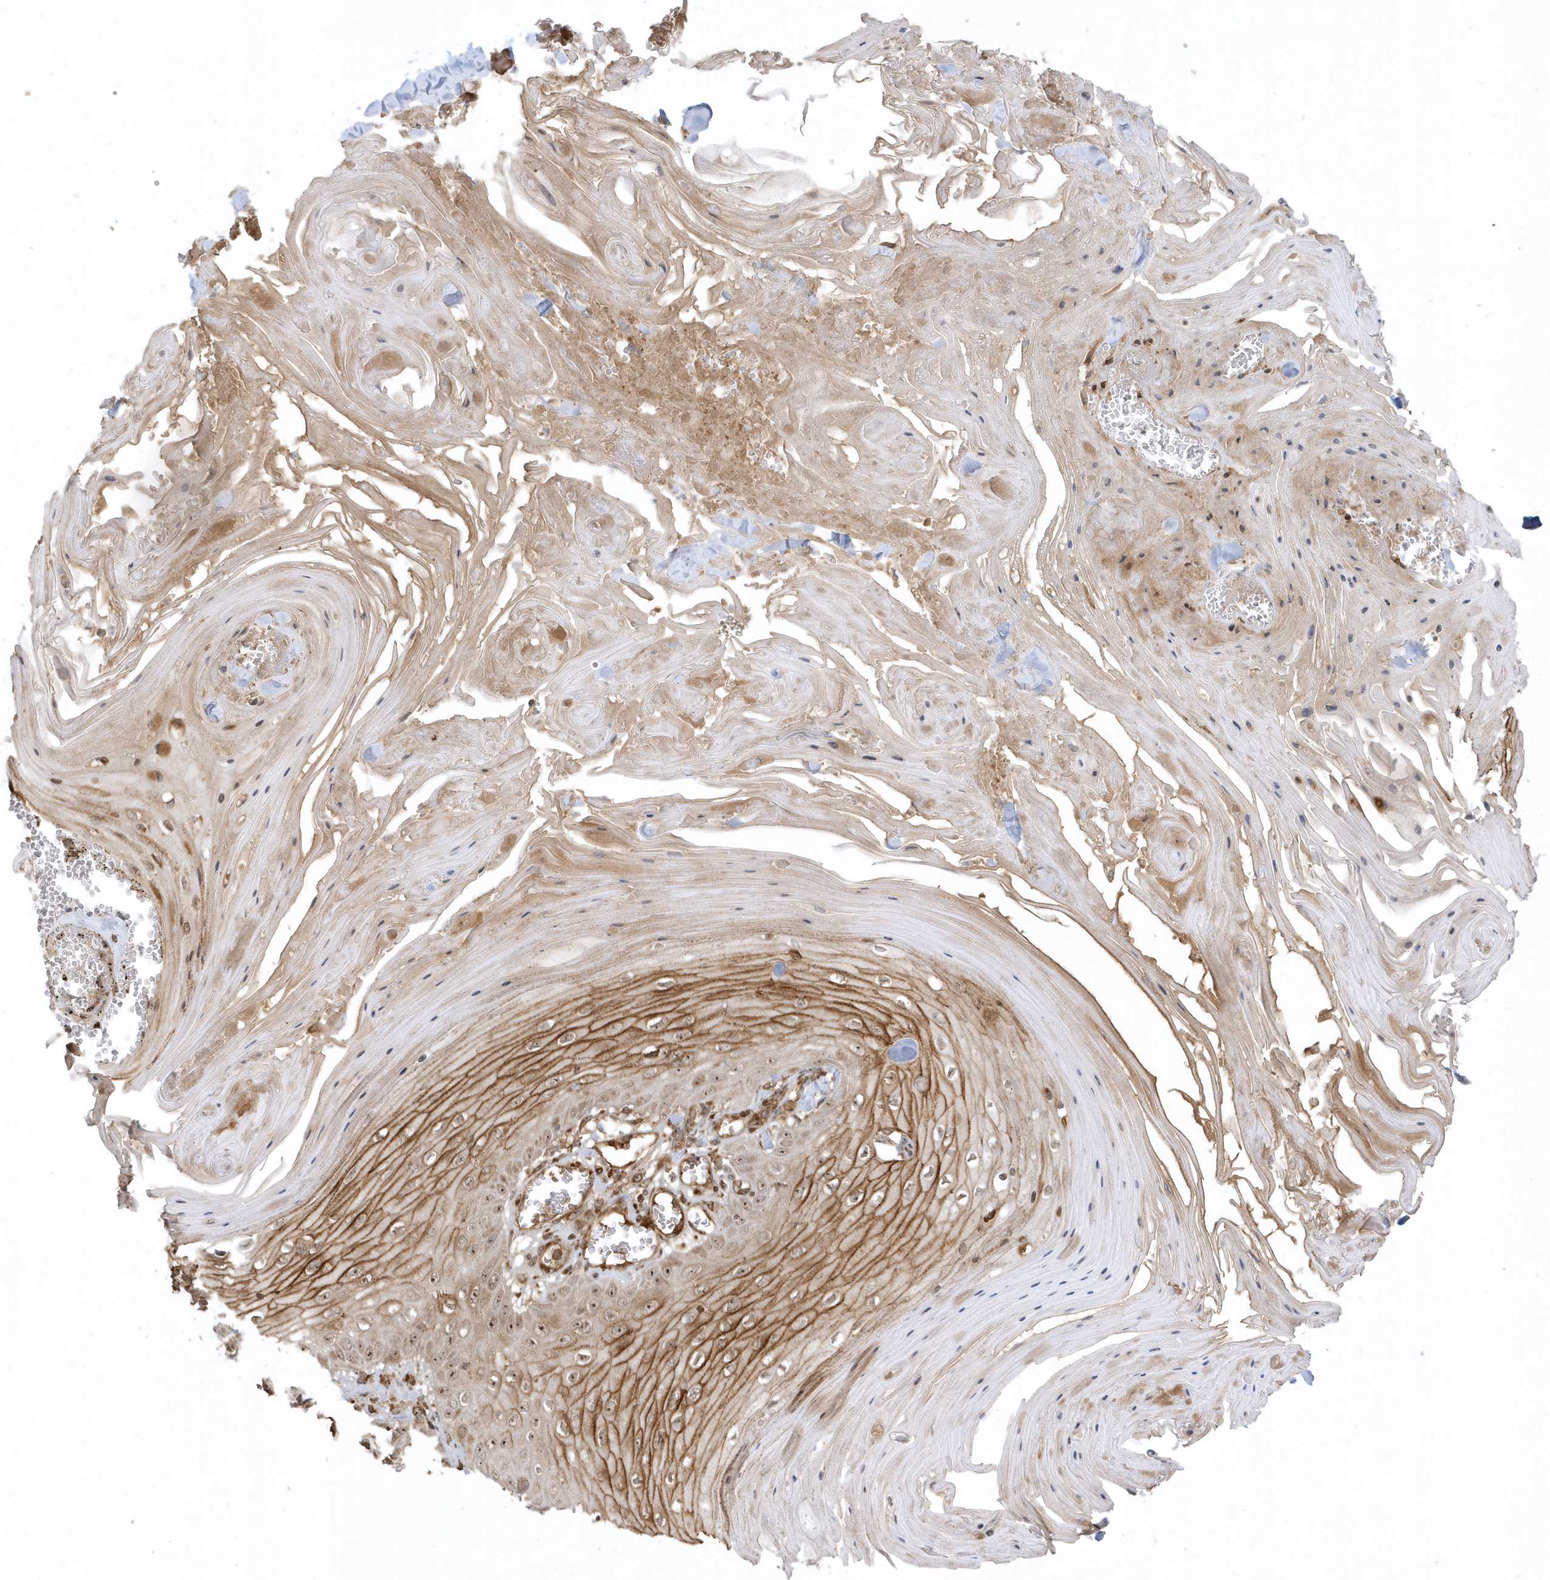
{"staining": {"intensity": "moderate", "quantity": ">75%", "location": "cytoplasmic/membranous,nuclear"}, "tissue": "skin cancer", "cell_type": "Tumor cells", "image_type": "cancer", "snomed": [{"axis": "morphology", "description": "Squamous cell carcinoma, NOS"}, {"axis": "topography", "description": "Skin"}], "caption": "IHC (DAB) staining of squamous cell carcinoma (skin) displays moderate cytoplasmic/membranous and nuclear protein expression in approximately >75% of tumor cells.", "gene": "ECM2", "patient": {"sex": "male", "age": 74}}